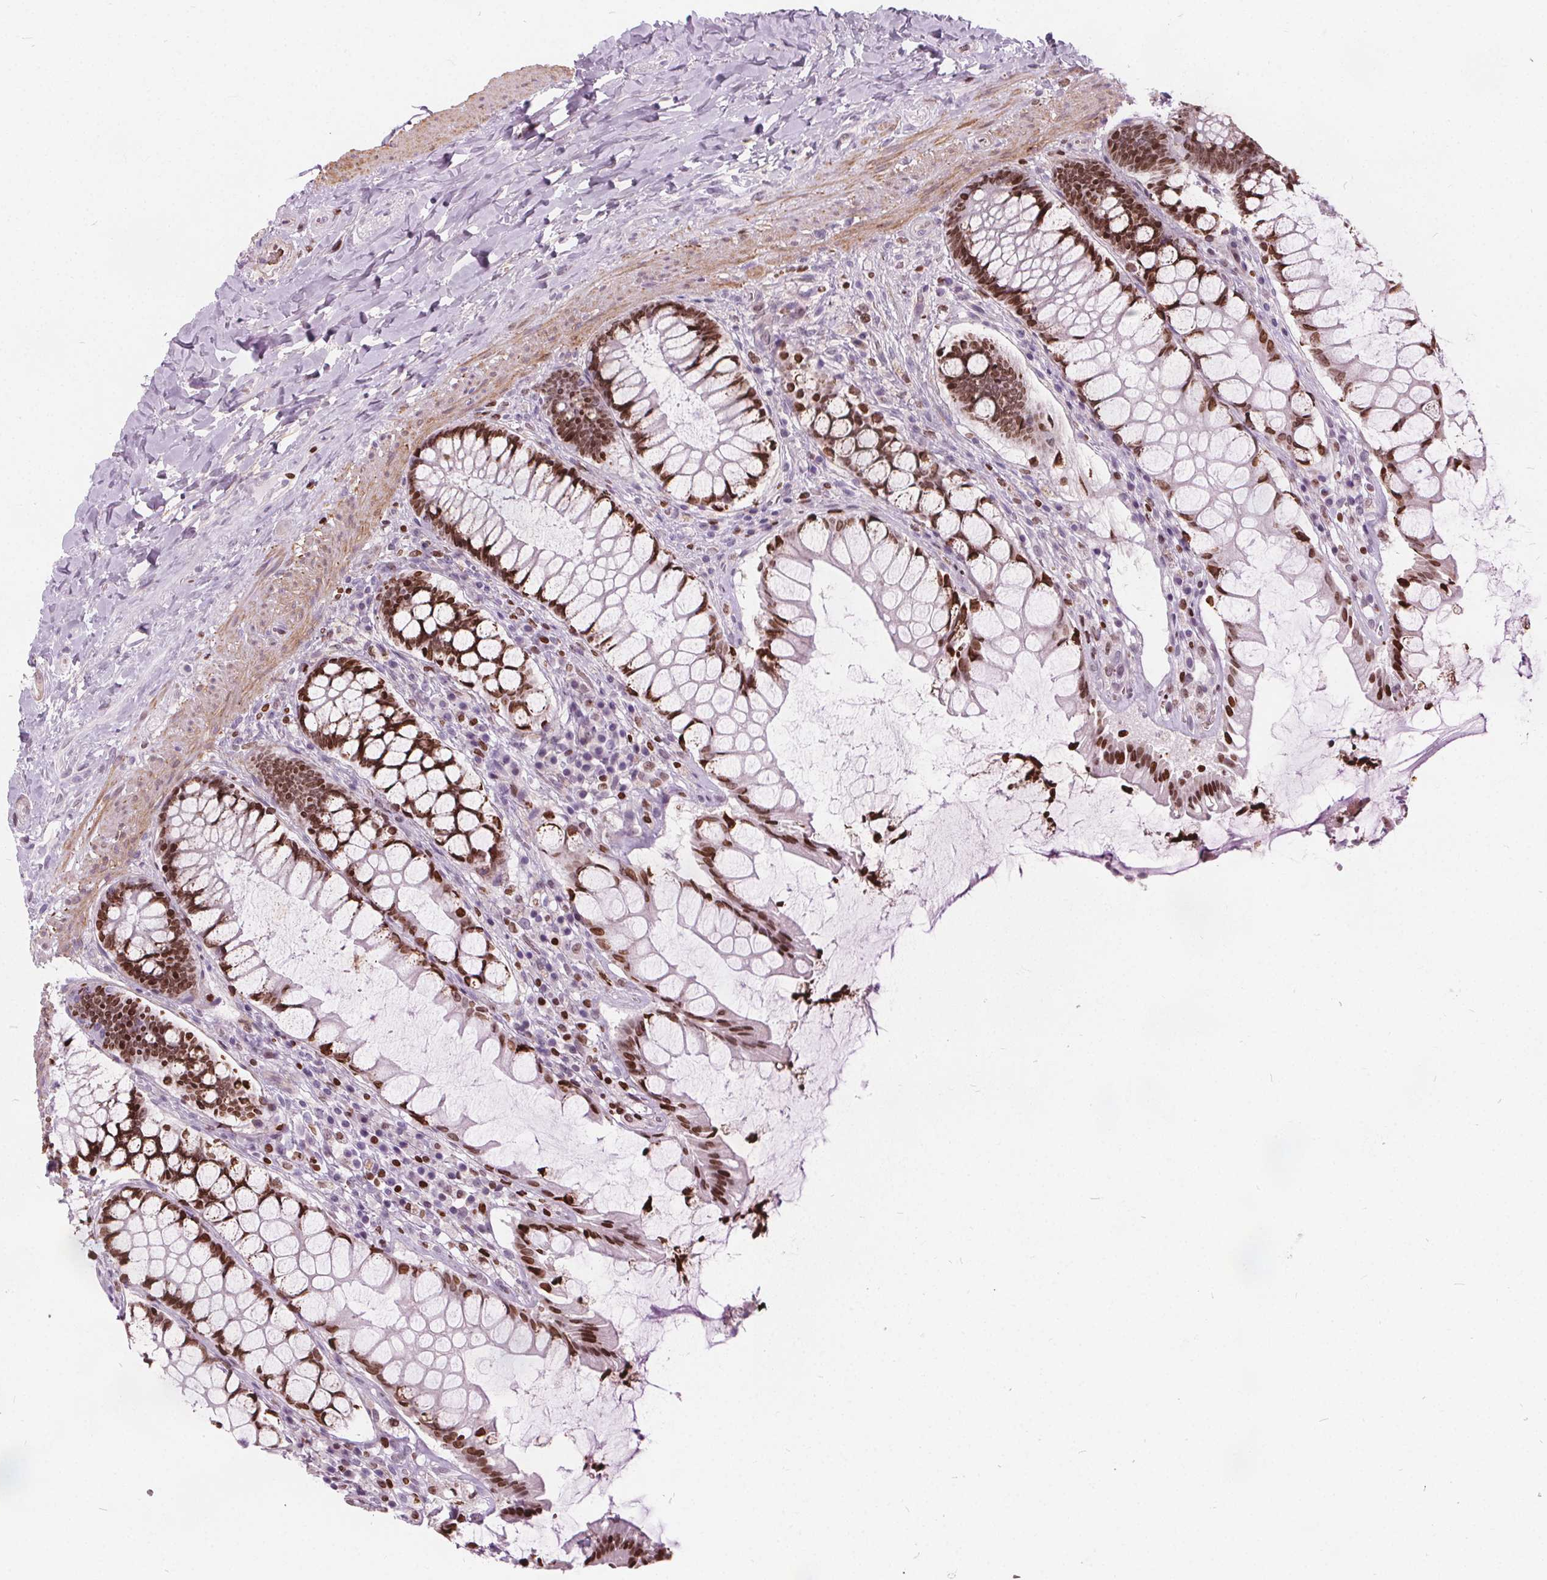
{"staining": {"intensity": "moderate", "quantity": ">75%", "location": "nuclear"}, "tissue": "rectum", "cell_type": "Glandular cells", "image_type": "normal", "snomed": [{"axis": "morphology", "description": "Normal tissue, NOS"}, {"axis": "topography", "description": "Rectum"}], "caption": "IHC of unremarkable rectum demonstrates medium levels of moderate nuclear positivity in approximately >75% of glandular cells. (DAB (3,3'-diaminobenzidine) IHC with brightfield microscopy, high magnification).", "gene": "ISLR2", "patient": {"sex": "female", "age": 58}}